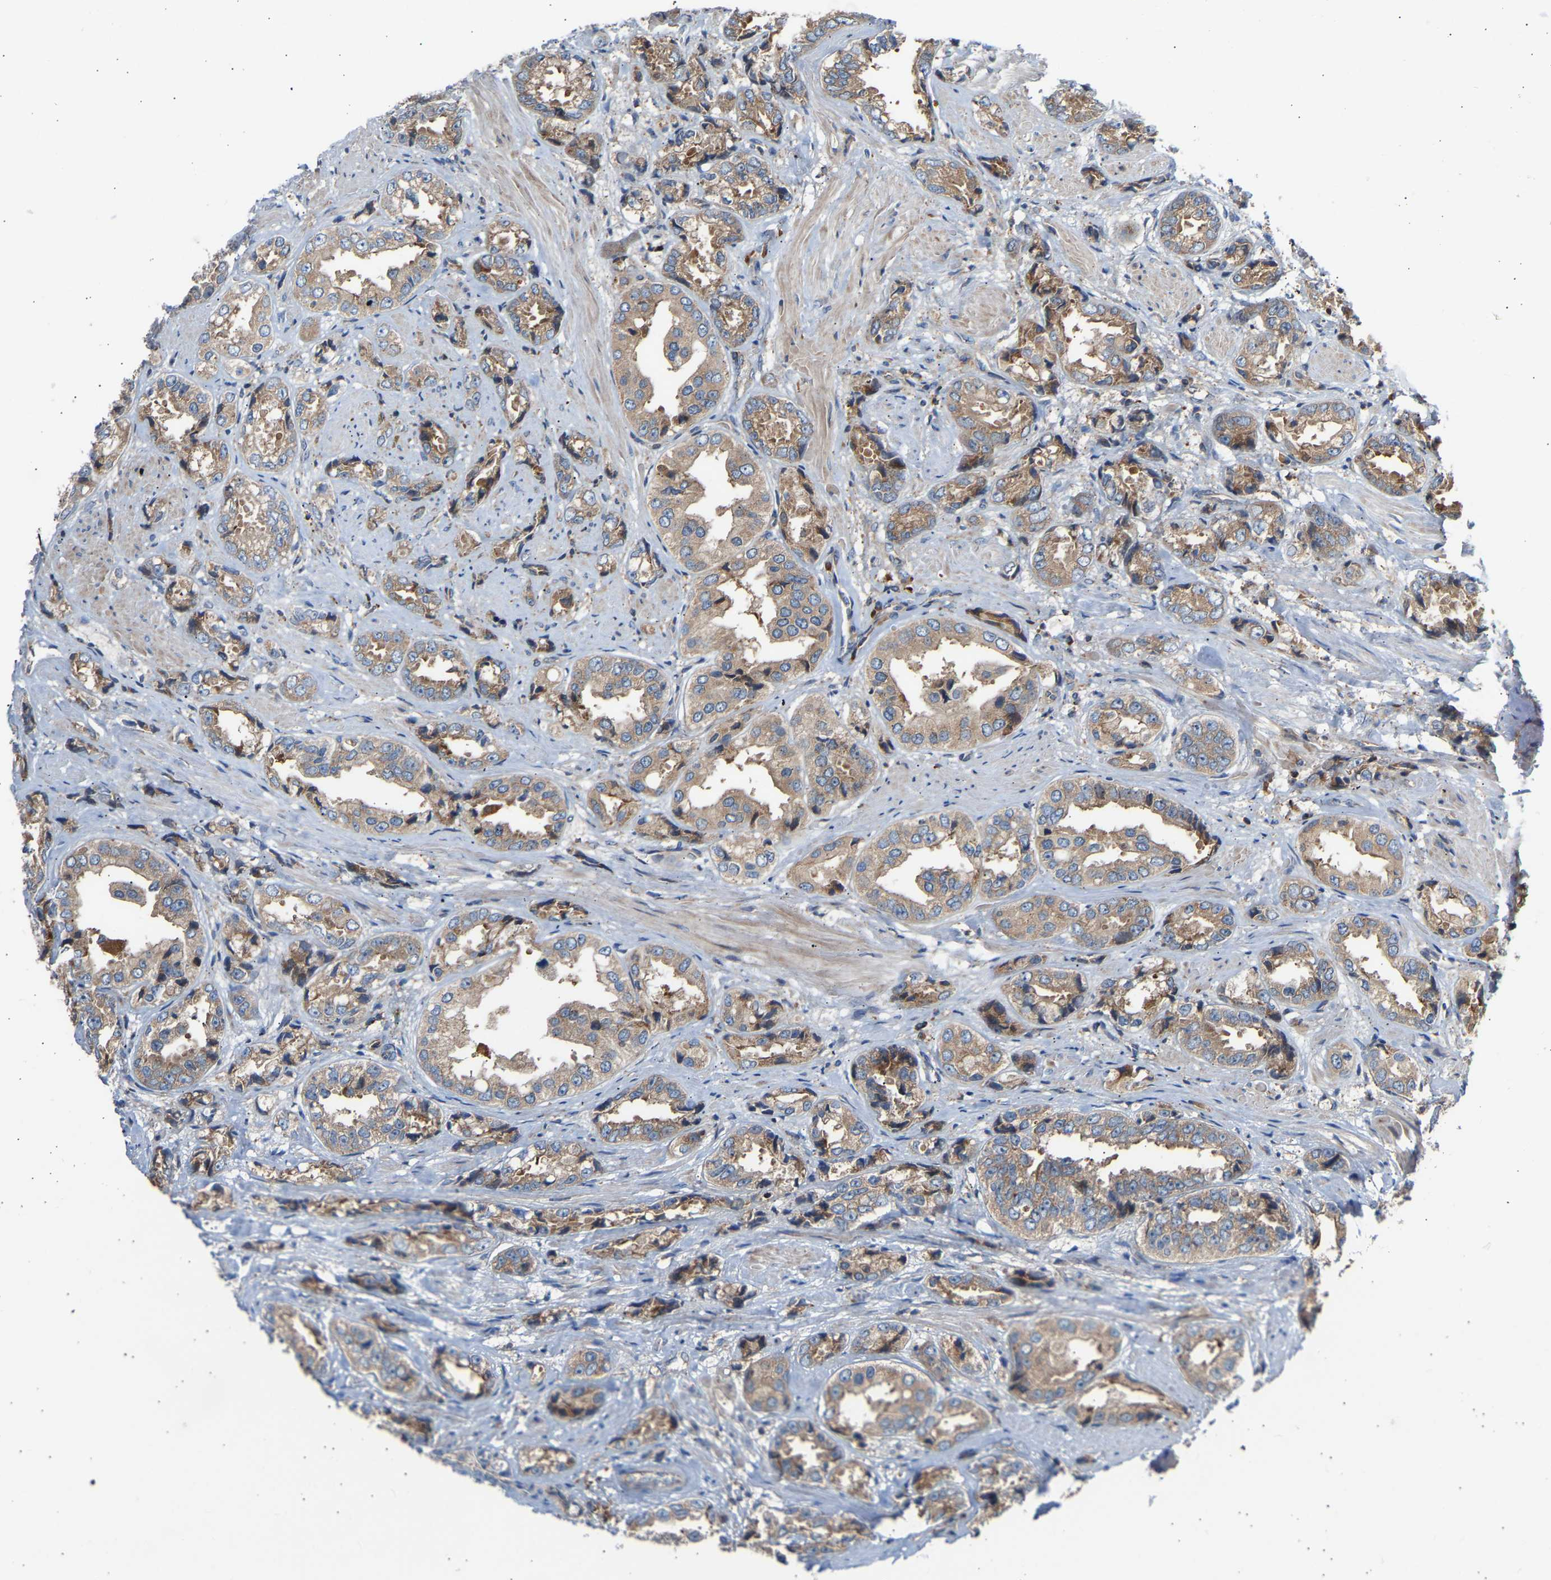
{"staining": {"intensity": "moderate", "quantity": ">75%", "location": "cytoplasmic/membranous"}, "tissue": "prostate cancer", "cell_type": "Tumor cells", "image_type": "cancer", "snomed": [{"axis": "morphology", "description": "Adenocarcinoma, High grade"}, {"axis": "topography", "description": "Prostate"}], "caption": "This photomicrograph exhibits prostate cancer stained with IHC to label a protein in brown. The cytoplasmic/membranous of tumor cells show moderate positivity for the protein. Nuclei are counter-stained blue.", "gene": "GCN1", "patient": {"sex": "male", "age": 61}}